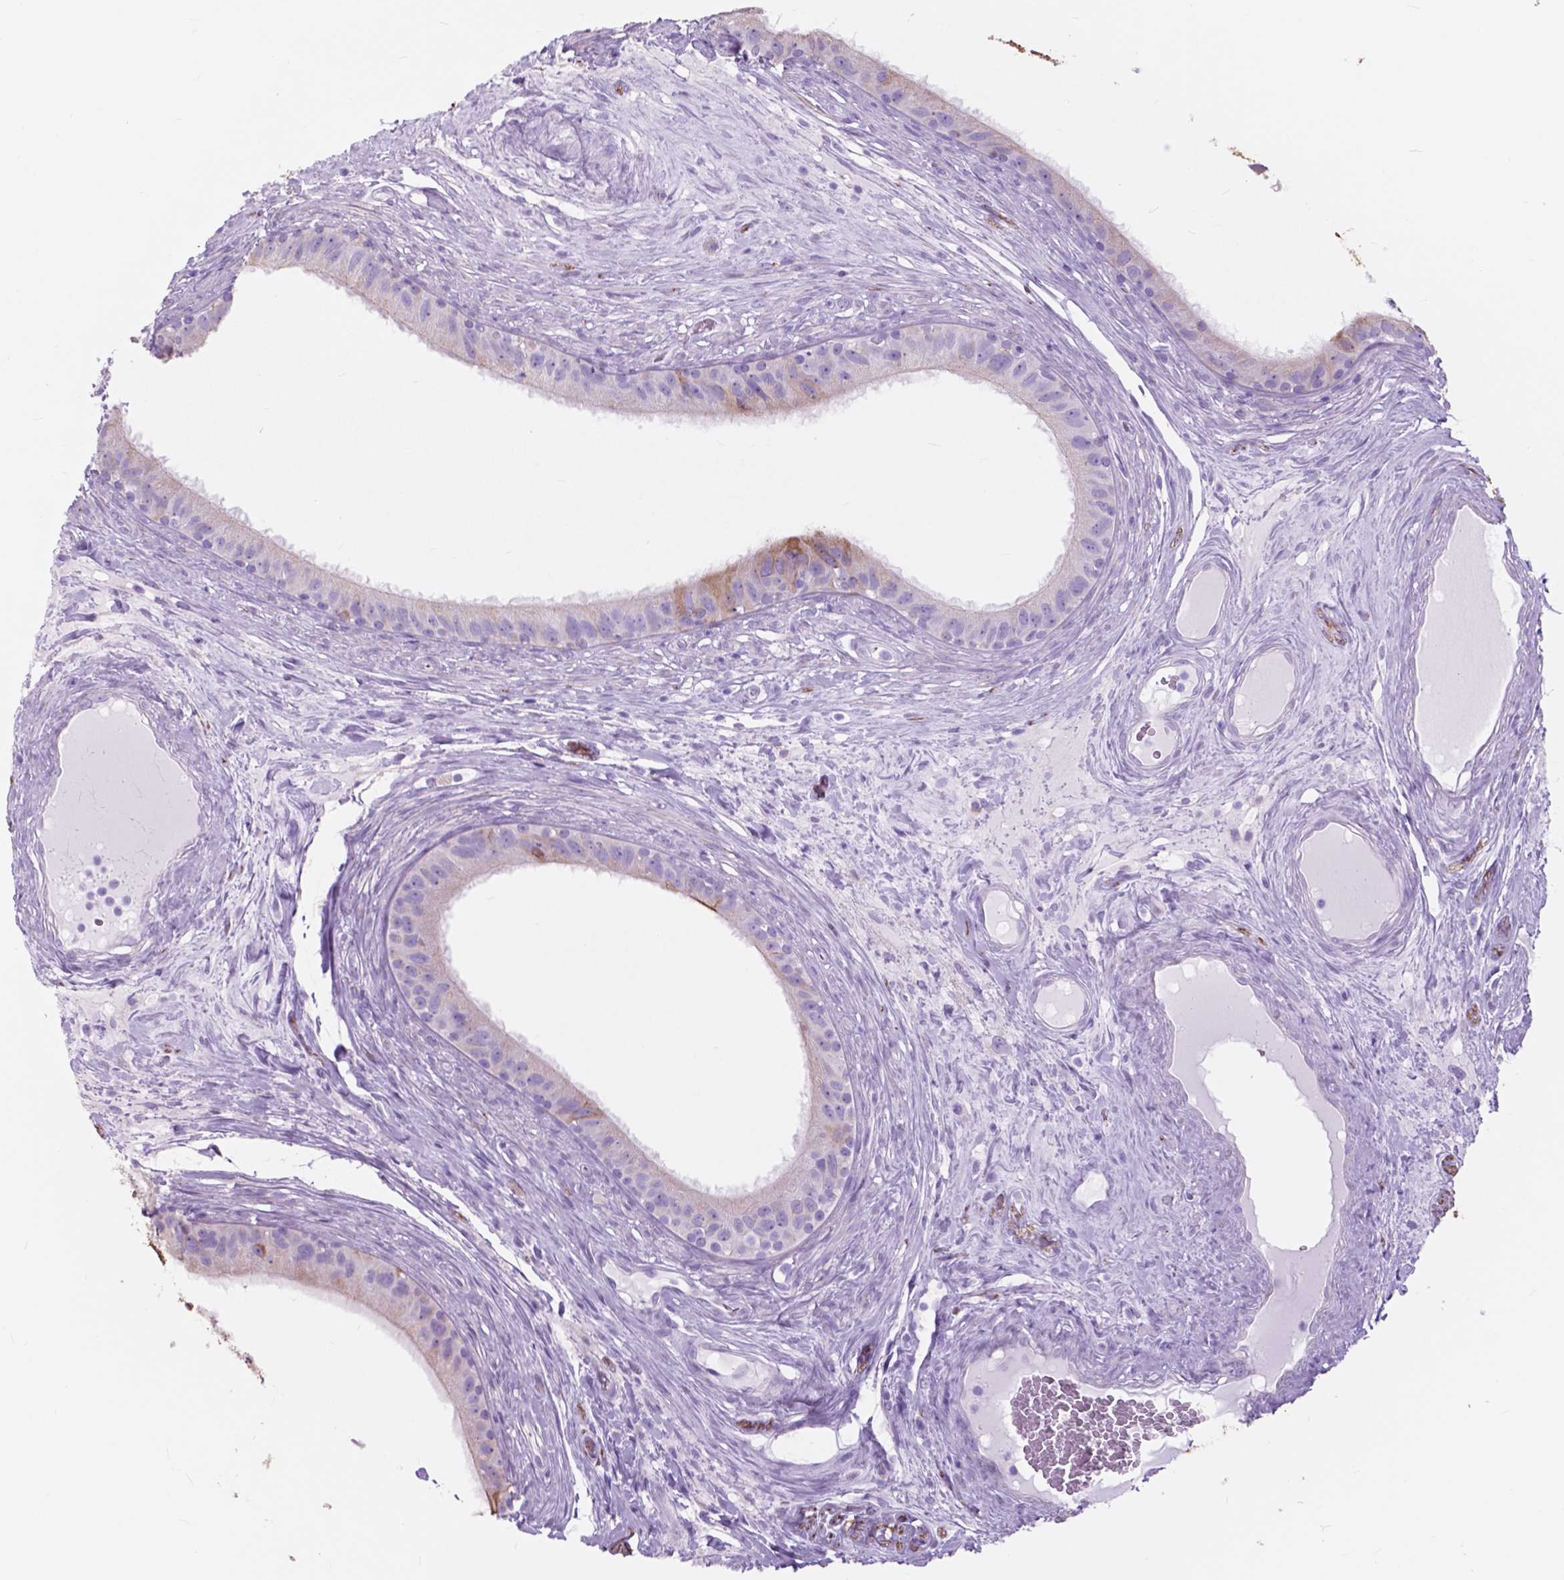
{"staining": {"intensity": "weak", "quantity": "<25%", "location": "cytoplasmic/membranous"}, "tissue": "epididymis", "cell_type": "Glandular cells", "image_type": "normal", "snomed": [{"axis": "morphology", "description": "Normal tissue, NOS"}, {"axis": "topography", "description": "Epididymis"}], "caption": "Protein analysis of unremarkable epididymis displays no significant expression in glandular cells. Nuclei are stained in blue.", "gene": "FXYD2", "patient": {"sex": "male", "age": 59}}